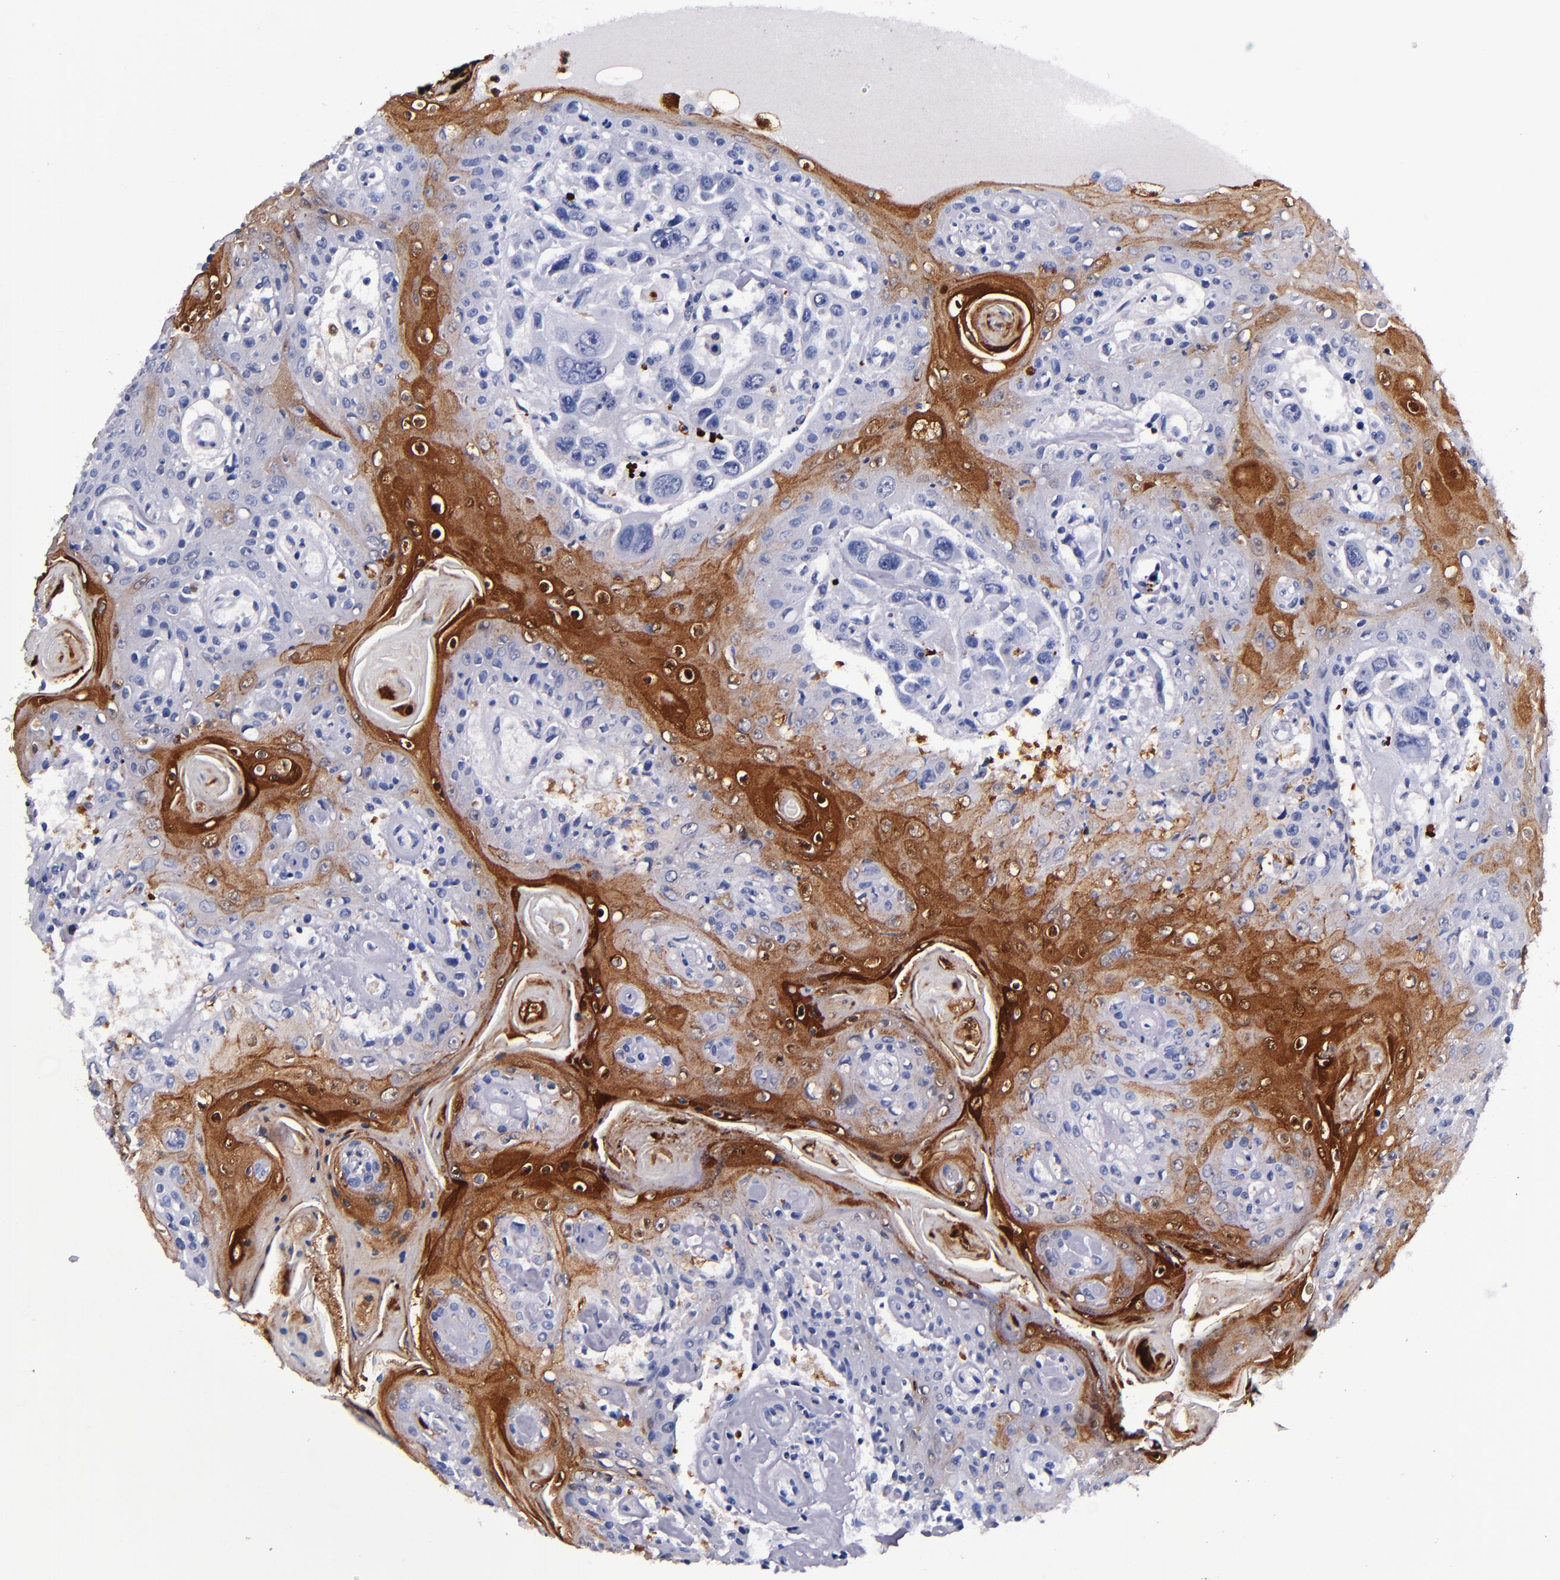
{"staining": {"intensity": "strong", "quantity": "25%-75%", "location": "cytoplasmic/membranous"}, "tissue": "head and neck cancer", "cell_type": "Tumor cells", "image_type": "cancer", "snomed": [{"axis": "morphology", "description": "Squamous cell carcinoma, NOS"}, {"axis": "topography", "description": "Oral tissue"}, {"axis": "topography", "description": "Head-Neck"}], "caption": "Approximately 25%-75% of tumor cells in human head and neck cancer (squamous cell carcinoma) show strong cytoplasmic/membranous protein staining as visualized by brown immunohistochemical staining.", "gene": "S100A8", "patient": {"sex": "female", "age": 76}}